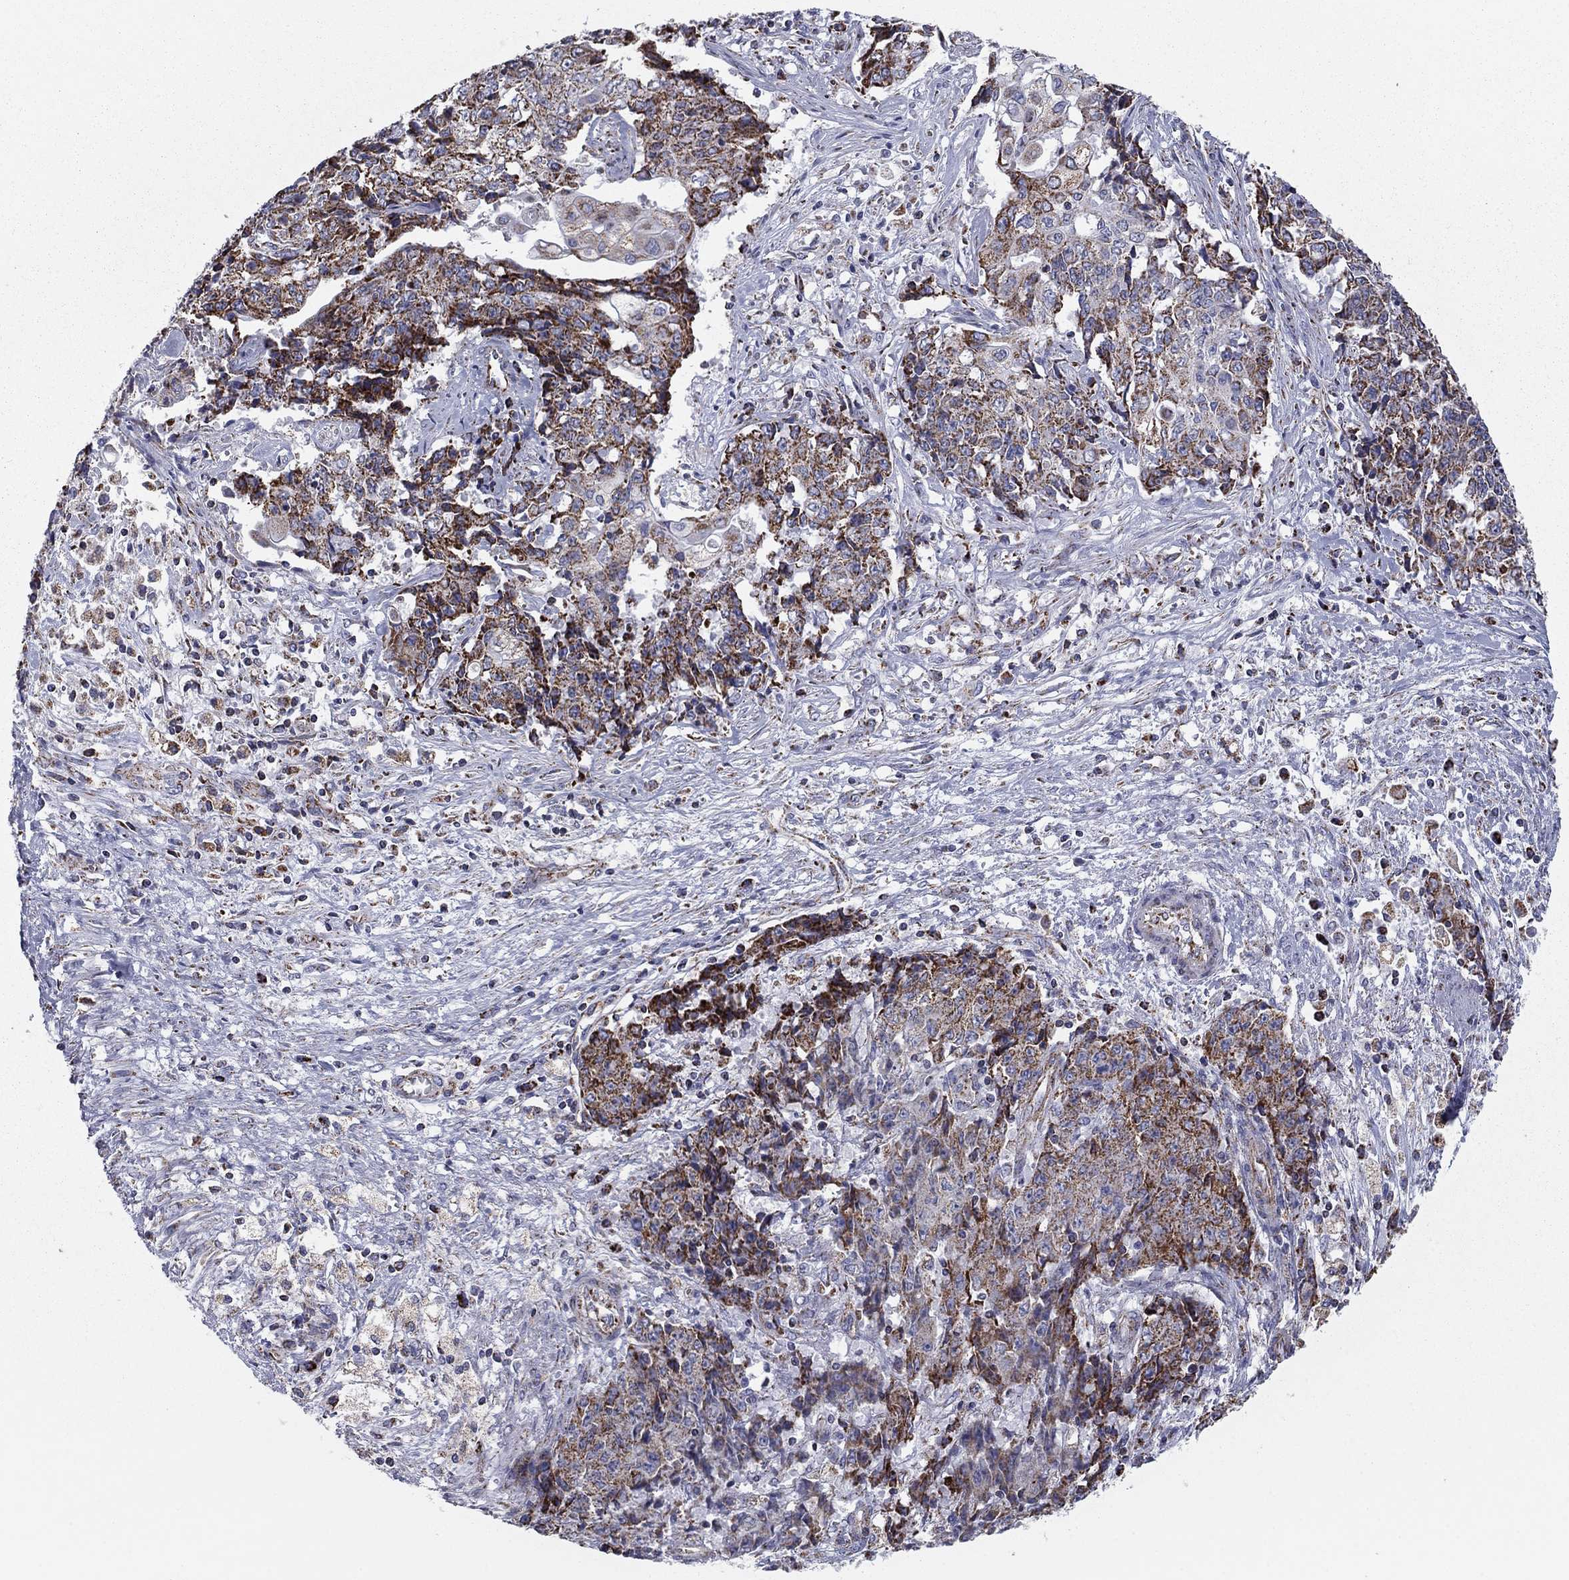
{"staining": {"intensity": "strong", "quantity": "25%-75%", "location": "cytoplasmic/membranous"}, "tissue": "ovarian cancer", "cell_type": "Tumor cells", "image_type": "cancer", "snomed": [{"axis": "morphology", "description": "Carcinoma, endometroid"}, {"axis": "topography", "description": "Ovary"}], "caption": "Immunohistochemical staining of human endometroid carcinoma (ovarian) reveals high levels of strong cytoplasmic/membranous protein positivity in approximately 25%-75% of tumor cells. (Brightfield microscopy of DAB IHC at high magnification).", "gene": "NDUFV1", "patient": {"sex": "female", "age": 42}}